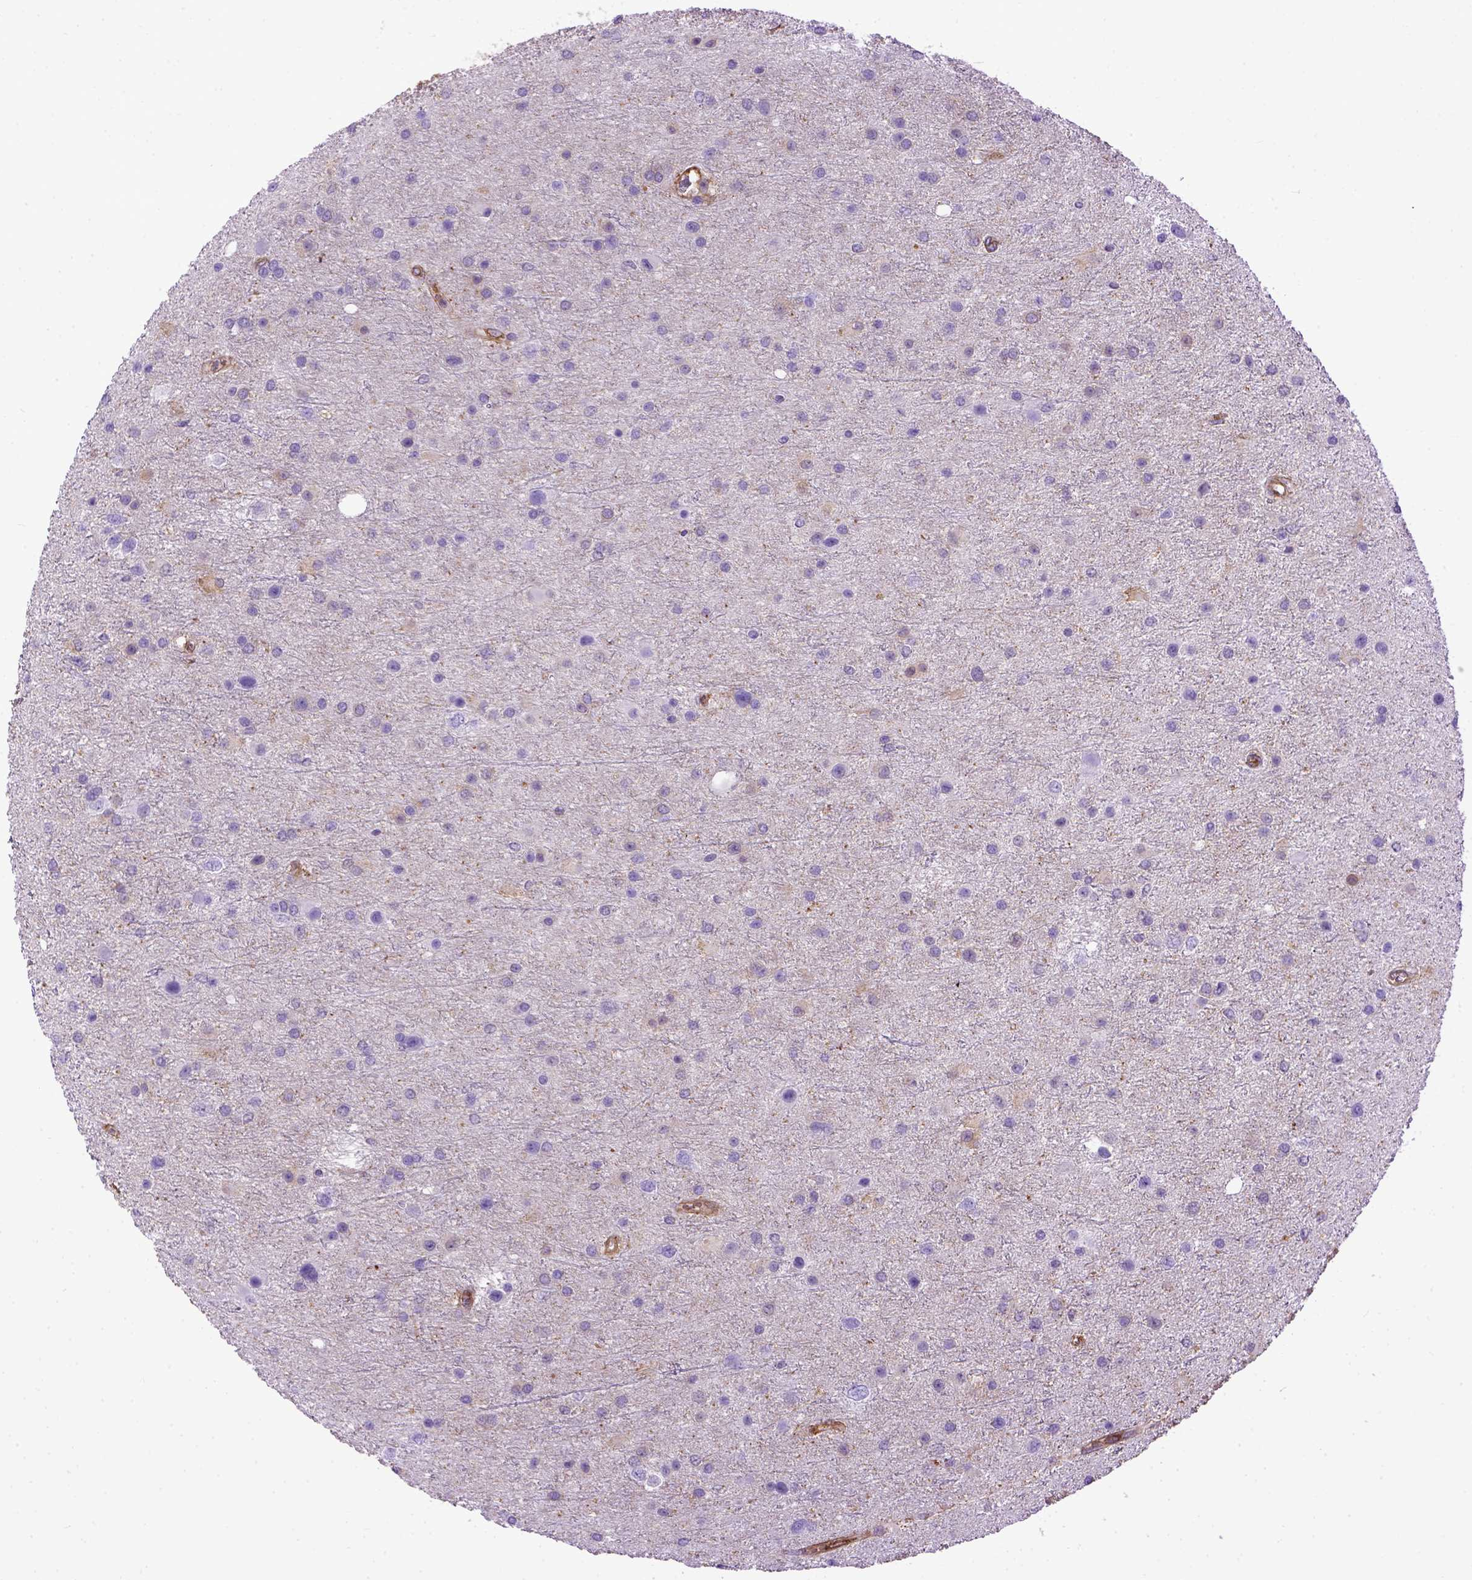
{"staining": {"intensity": "negative", "quantity": "none", "location": "none"}, "tissue": "glioma", "cell_type": "Tumor cells", "image_type": "cancer", "snomed": [{"axis": "morphology", "description": "Glioma, malignant, Low grade"}, {"axis": "topography", "description": "Brain"}], "caption": "Human glioma stained for a protein using IHC exhibits no staining in tumor cells.", "gene": "MVP", "patient": {"sex": "female", "age": 32}}